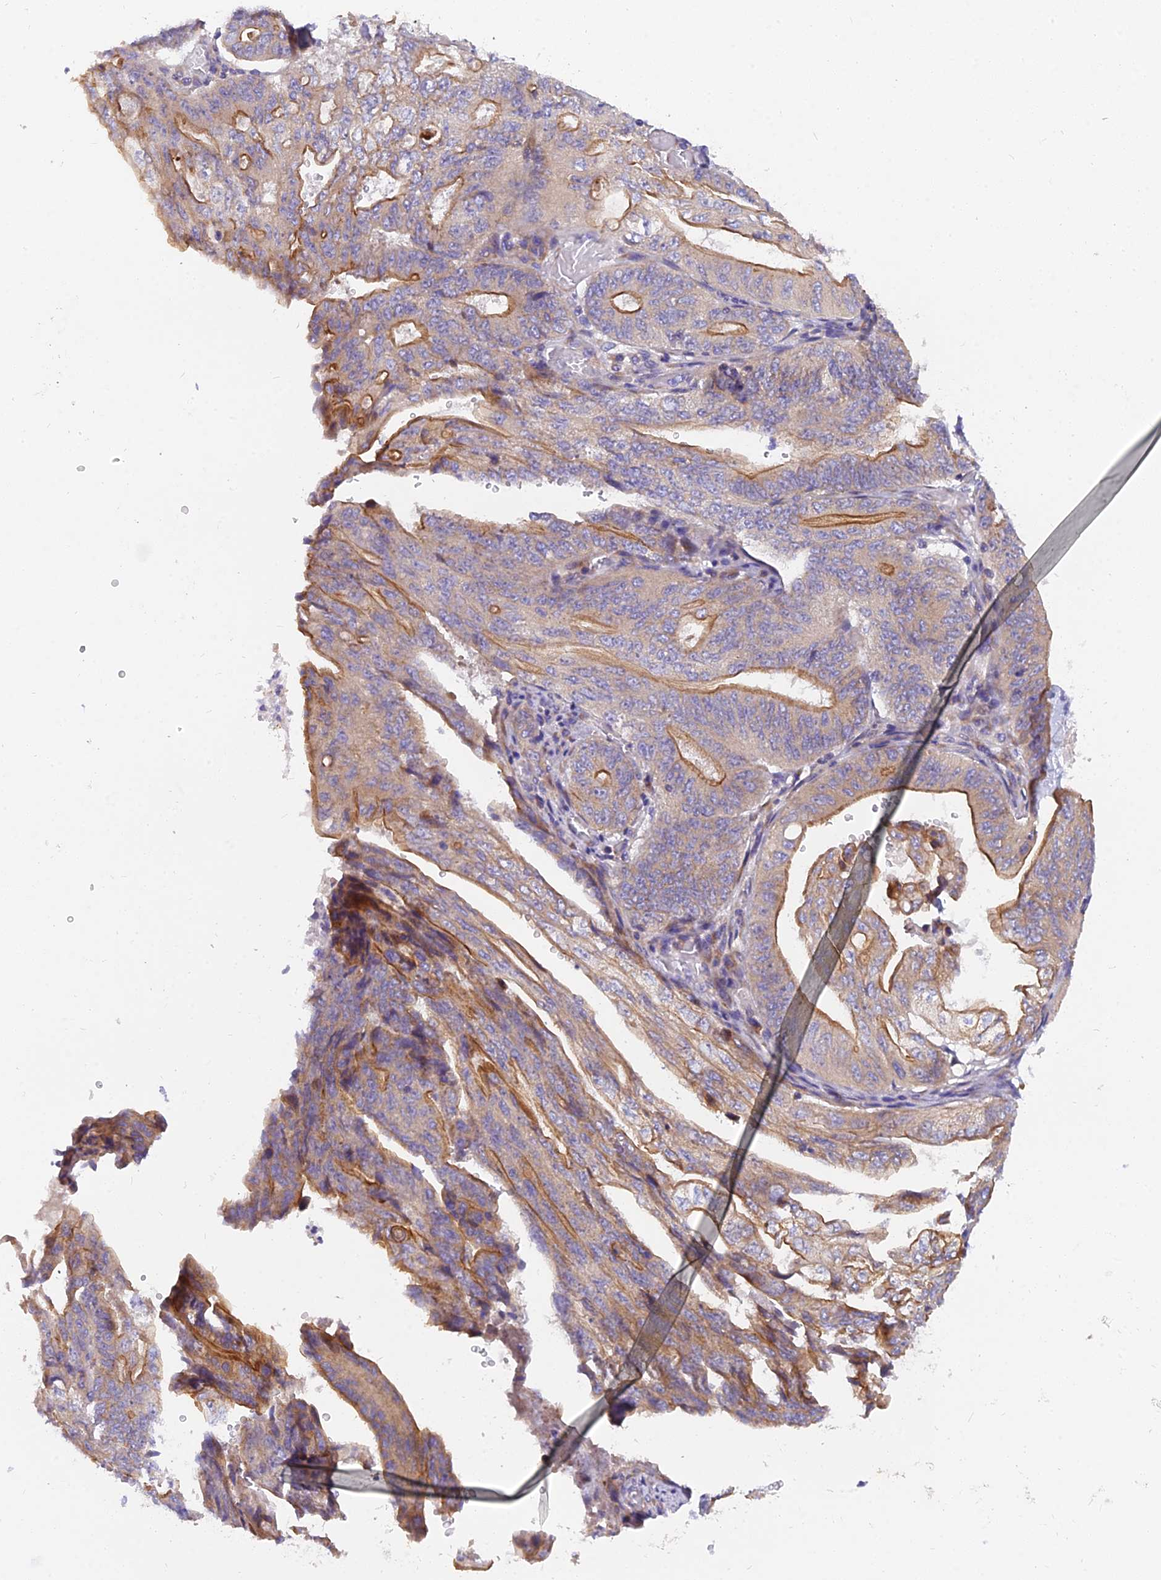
{"staining": {"intensity": "moderate", "quantity": ">75%", "location": "cytoplasmic/membranous"}, "tissue": "stomach cancer", "cell_type": "Tumor cells", "image_type": "cancer", "snomed": [{"axis": "morphology", "description": "Adenocarcinoma, NOS"}, {"axis": "topography", "description": "Stomach"}], "caption": "Approximately >75% of tumor cells in human stomach cancer (adenocarcinoma) exhibit moderate cytoplasmic/membranous protein positivity as visualized by brown immunohistochemical staining.", "gene": "MVB12A", "patient": {"sex": "female", "age": 73}}